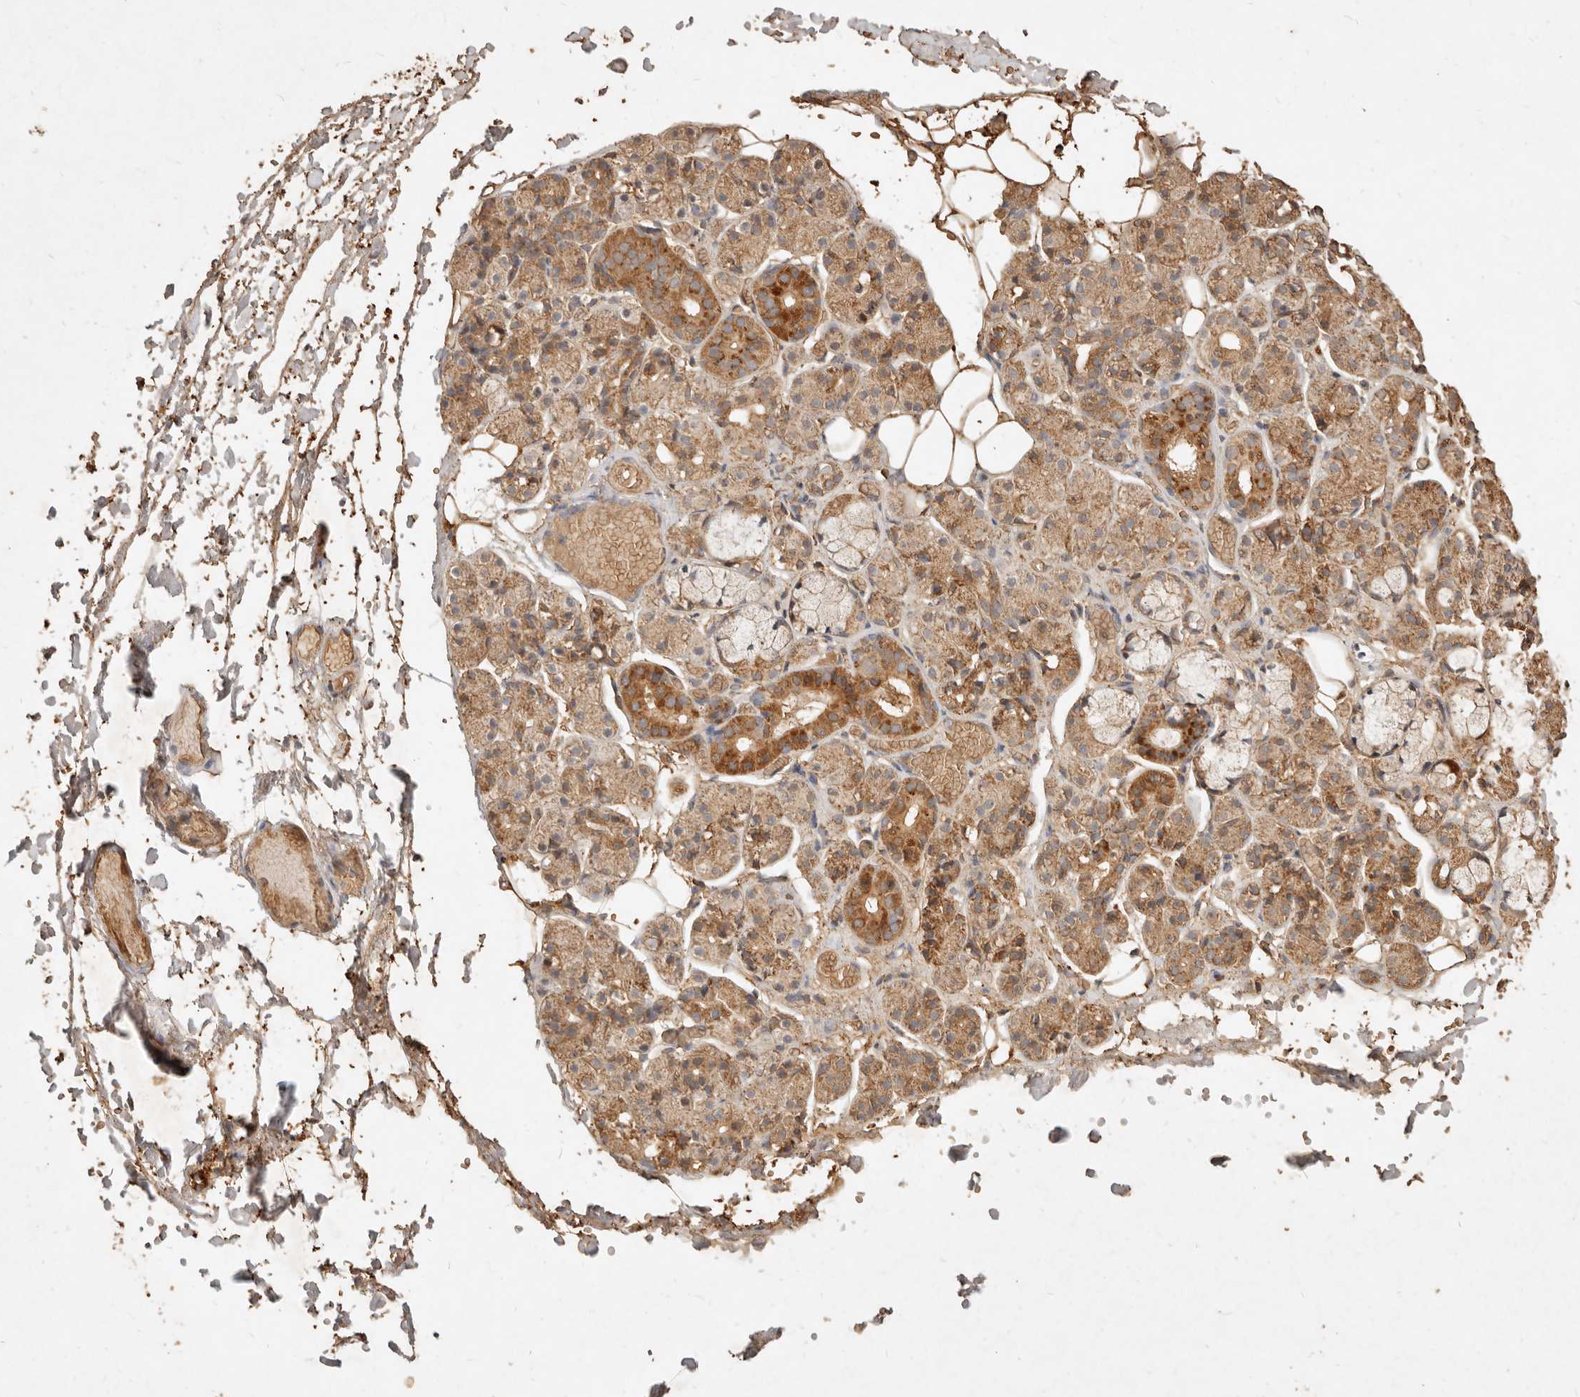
{"staining": {"intensity": "moderate", "quantity": ">75%", "location": "cytoplasmic/membranous"}, "tissue": "salivary gland", "cell_type": "Glandular cells", "image_type": "normal", "snomed": [{"axis": "morphology", "description": "Normal tissue, NOS"}, {"axis": "topography", "description": "Salivary gland"}], "caption": "Protein expression analysis of unremarkable human salivary gland reveals moderate cytoplasmic/membranous expression in about >75% of glandular cells.", "gene": "FAM180B", "patient": {"sex": "male", "age": 63}}